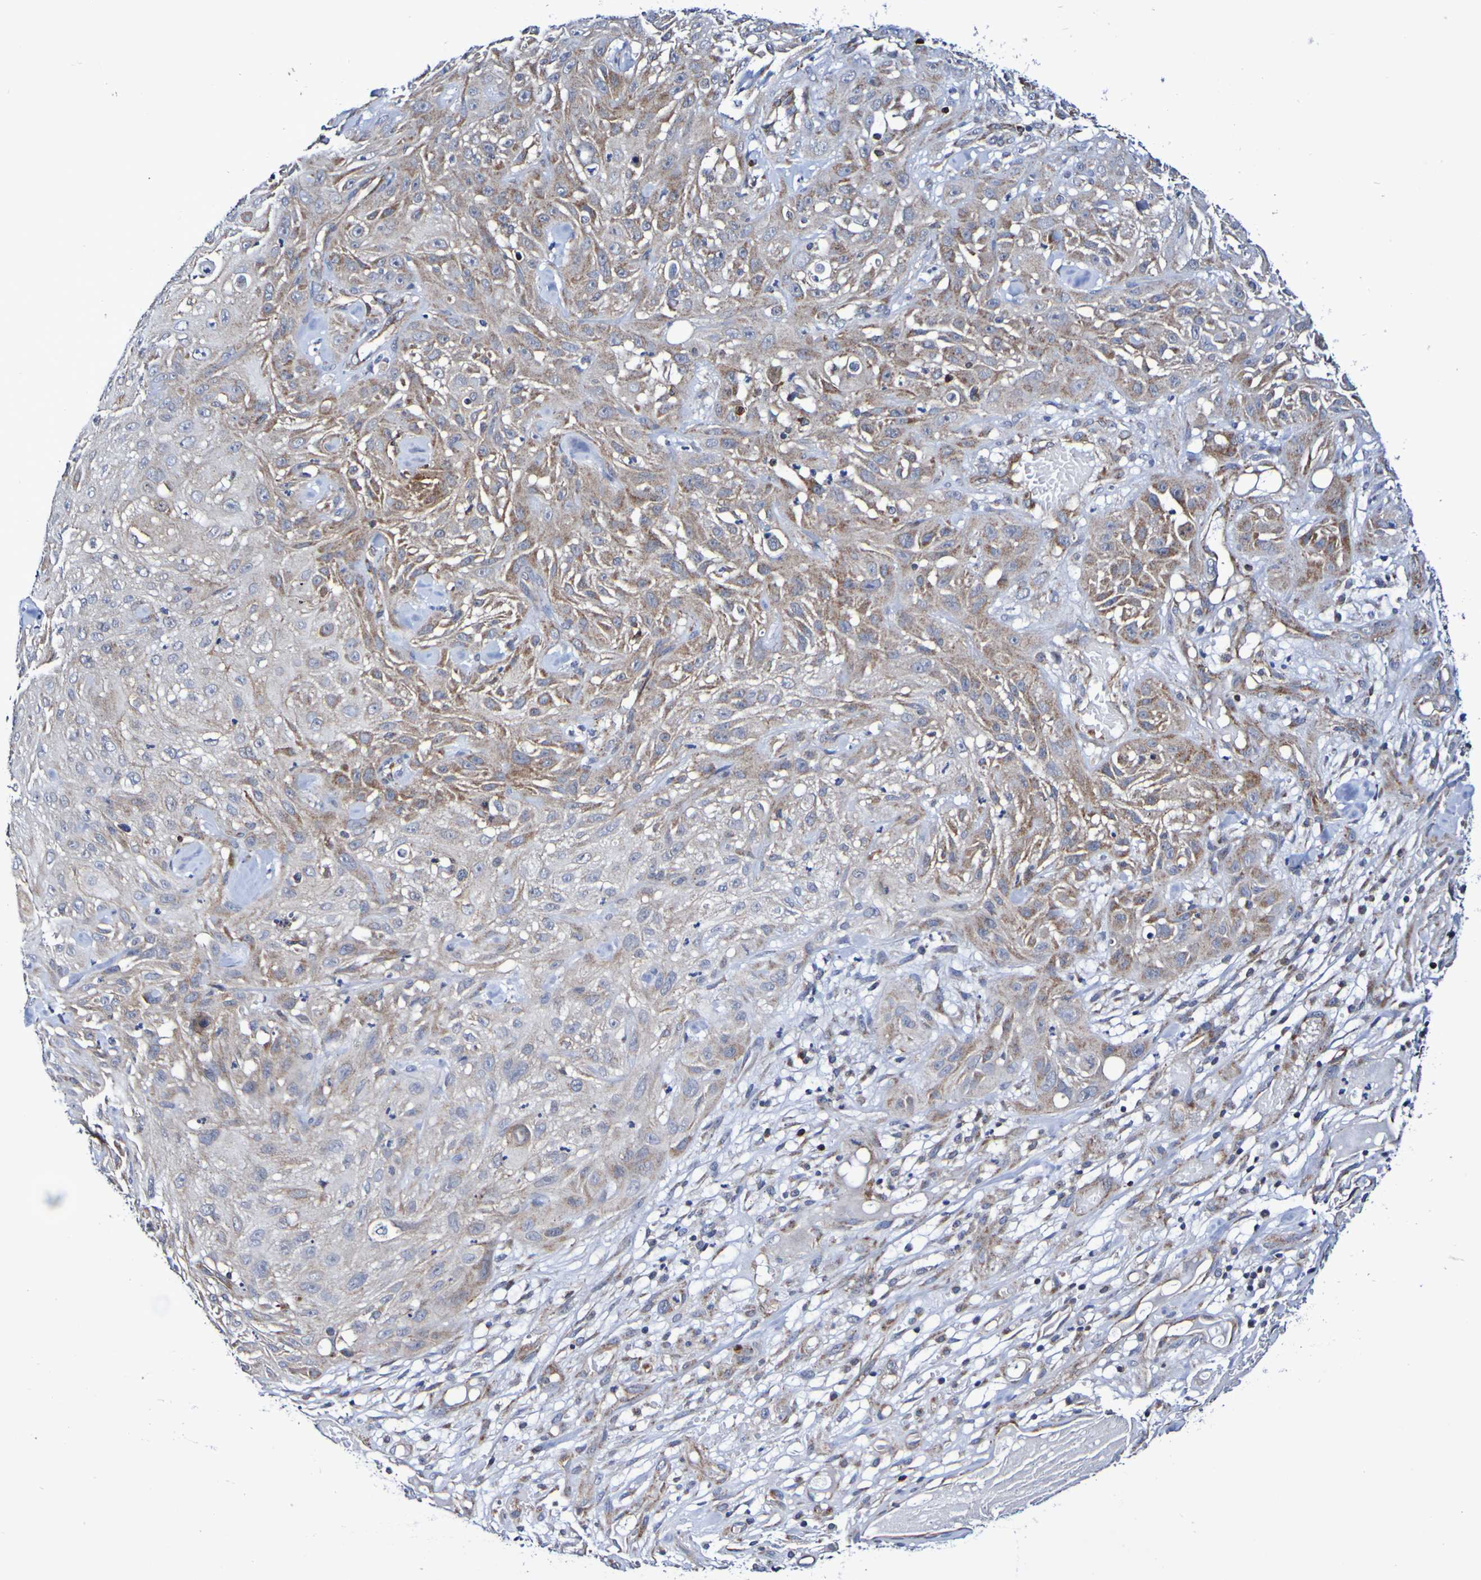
{"staining": {"intensity": "weak", "quantity": ">75%", "location": "cytoplasmic/membranous"}, "tissue": "skin cancer", "cell_type": "Tumor cells", "image_type": "cancer", "snomed": [{"axis": "morphology", "description": "Squamous cell carcinoma, NOS"}, {"axis": "topography", "description": "Skin"}], "caption": "Skin cancer (squamous cell carcinoma) tissue shows weak cytoplasmic/membranous positivity in about >75% of tumor cells (brown staining indicates protein expression, while blue staining denotes nuclei).", "gene": "GJB1", "patient": {"sex": "male", "age": 75}}